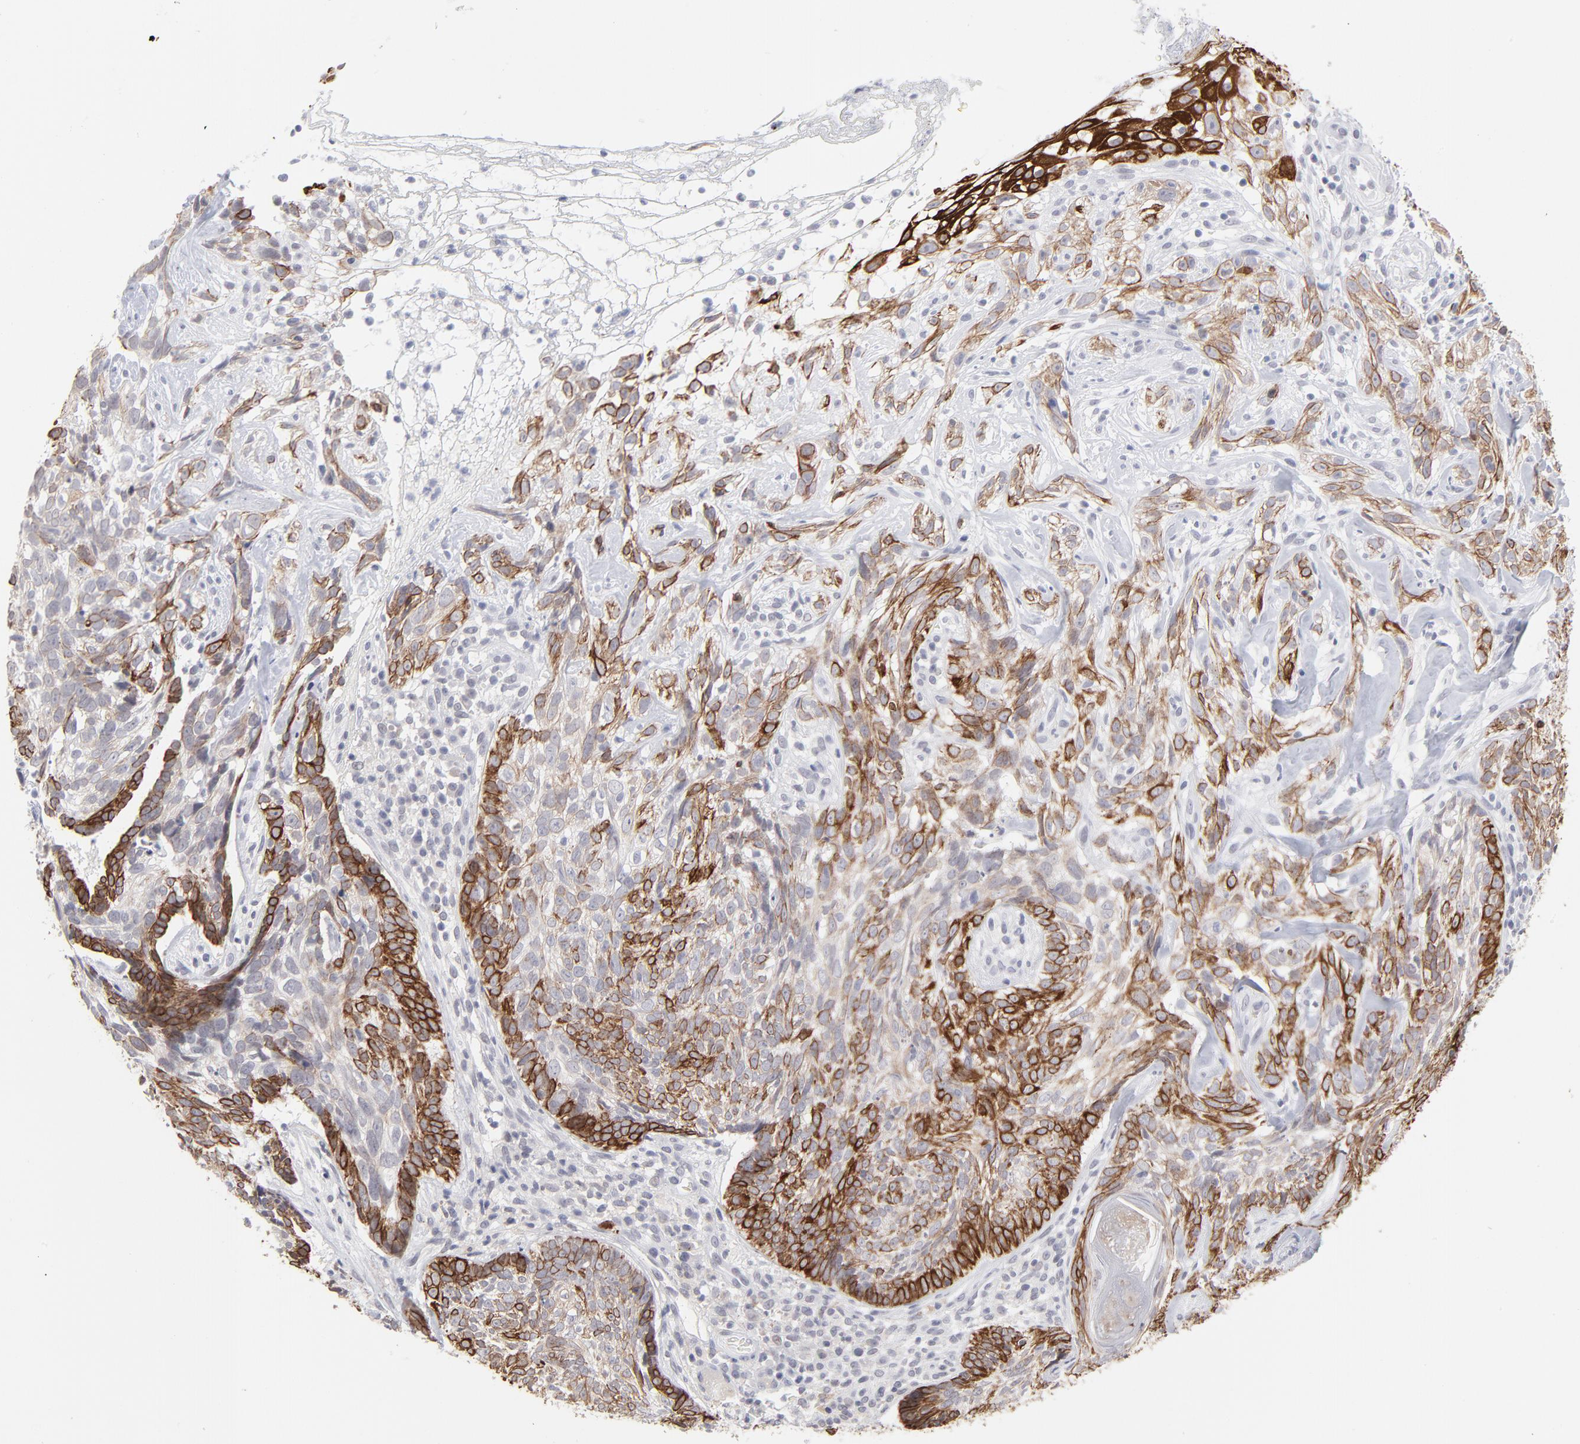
{"staining": {"intensity": "strong", "quantity": "25%-75%", "location": "cytoplasmic/membranous"}, "tissue": "skin cancer", "cell_type": "Tumor cells", "image_type": "cancer", "snomed": [{"axis": "morphology", "description": "Basal cell carcinoma"}, {"axis": "topography", "description": "Skin"}], "caption": "High-magnification brightfield microscopy of skin basal cell carcinoma stained with DAB (3,3'-diaminobenzidine) (brown) and counterstained with hematoxylin (blue). tumor cells exhibit strong cytoplasmic/membranous staining is seen in about25%-75% of cells.", "gene": "CCR2", "patient": {"sex": "male", "age": 72}}